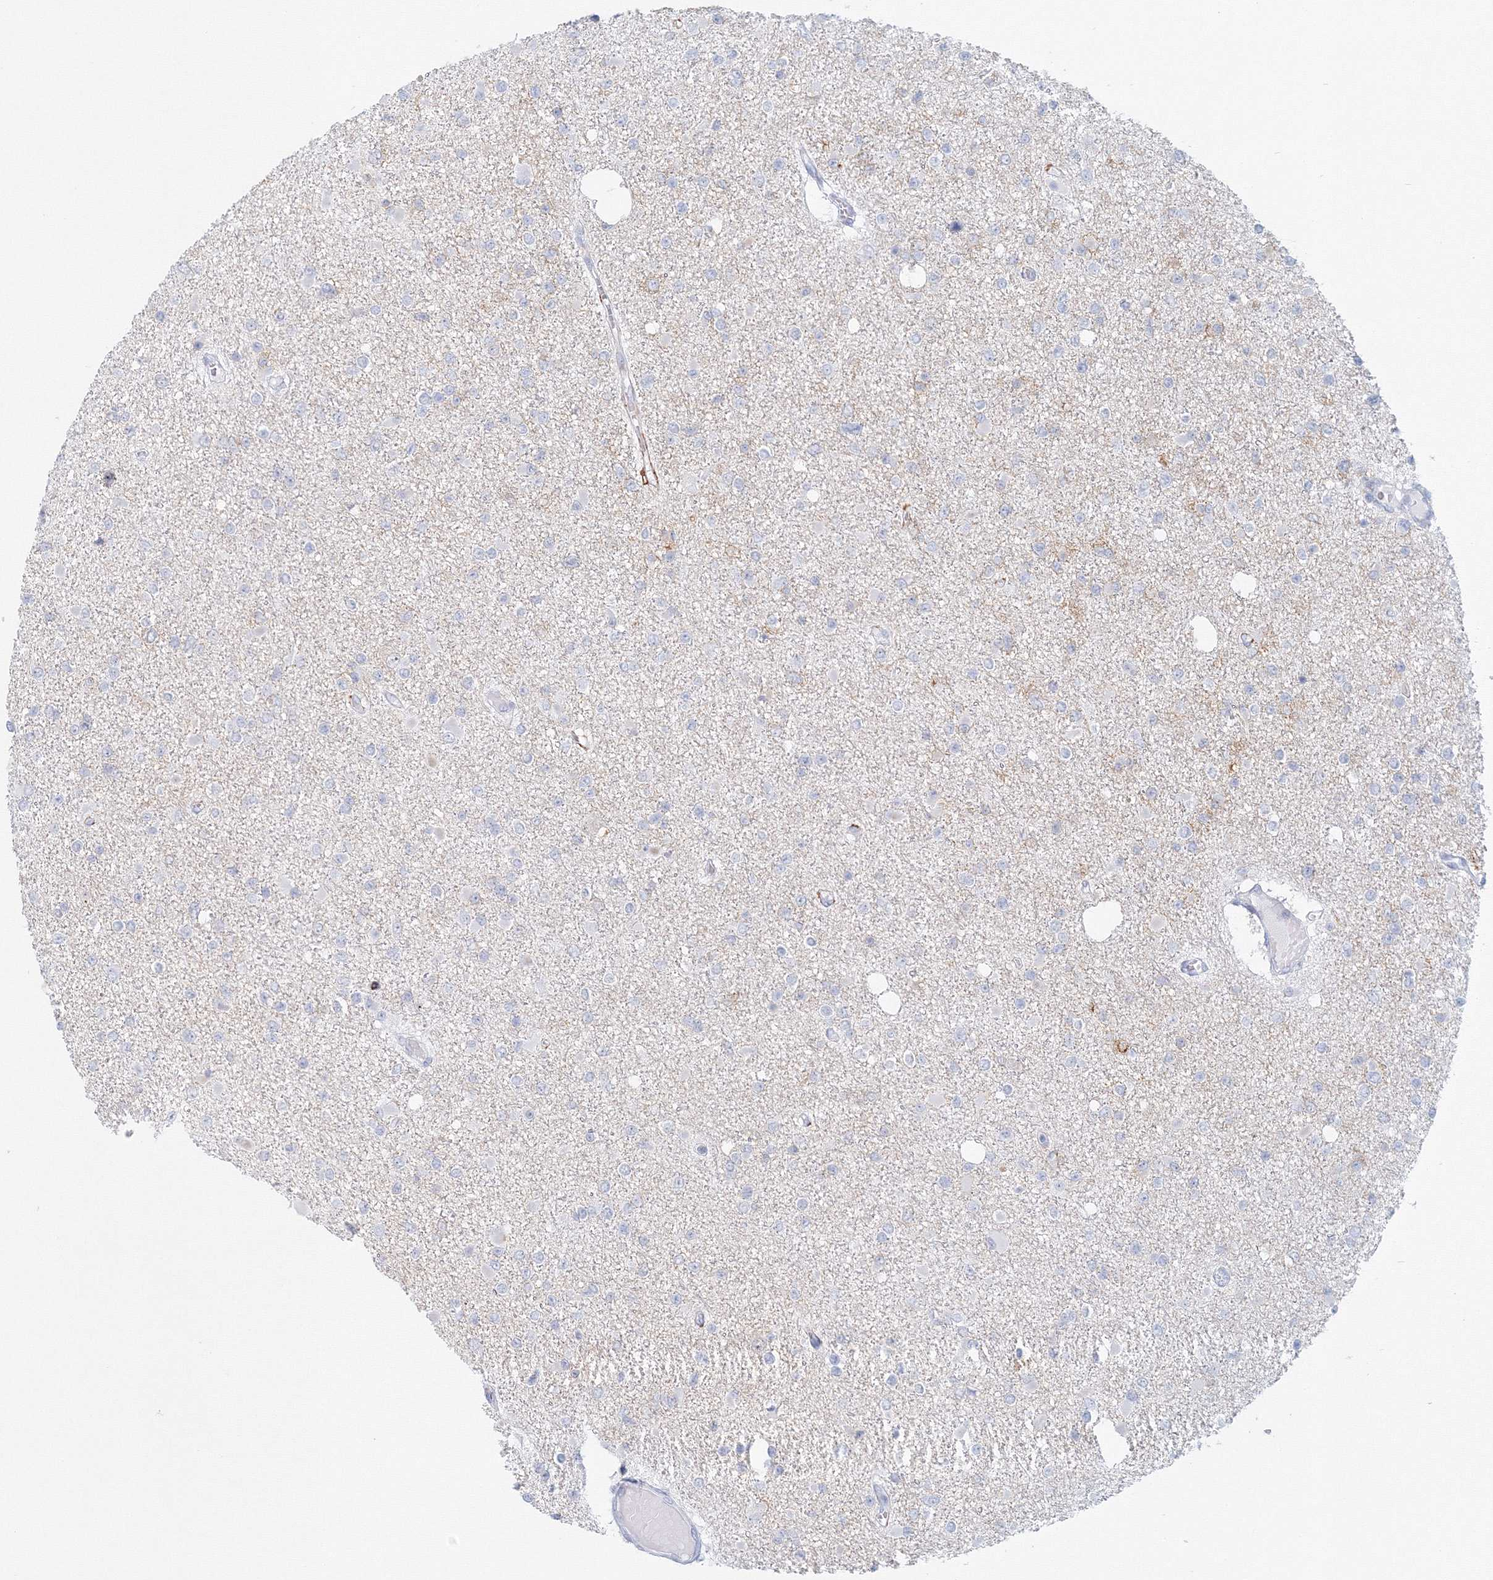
{"staining": {"intensity": "negative", "quantity": "none", "location": "none"}, "tissue": "glioma", "cell_type": "Tumor cells", "image_type": "cancer", "snomed": [{"axis": "morphology", "description": "Glioma, malignant, Low grade"}, {"axis": "topography", "description": "Brain"}], "caption": "DAB immunohistochemical staining of glioma displays no significant positivity in tumor cells.", "gene": "VSIG1", "patient": {"sex": "female", "age": 22}}